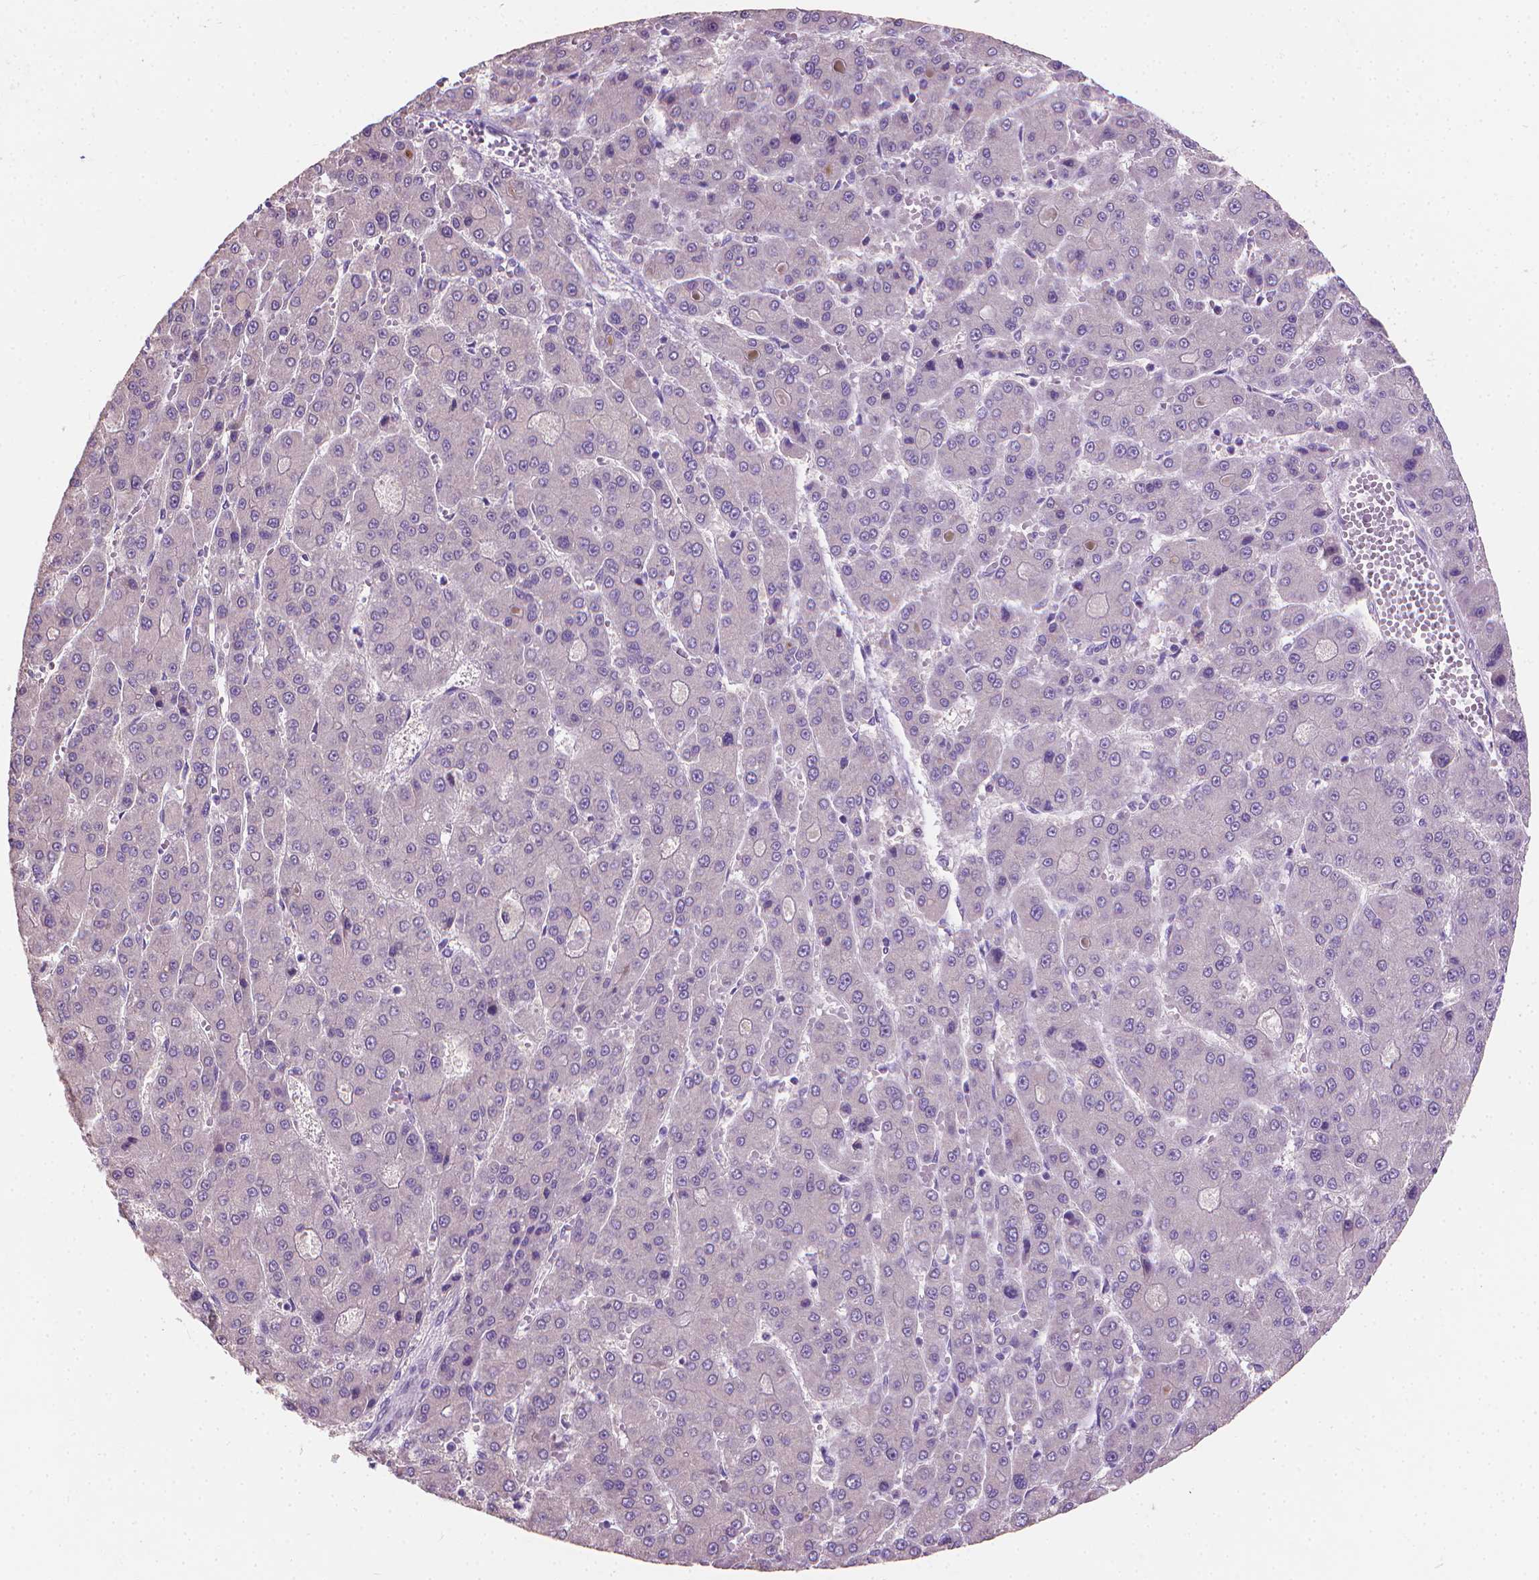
{"staining": {"intensity": "negative", "quantity": "none", "location": "none"}, "tissue": "liver cancer", "cell_type": "Tumor cells", "image_type": "cancer", "snomed": [{"axis": "morphology", "description": "Carcinoma, Hepatocellular, NOS"}, {"axis": "topography", "description": "Liver"}], "caption": "Tumor cells are negative for brown protein staining in liver hepatocellular carcinoma.", "gene": "GSDMA", "patient": {"sex": "male", "age": 70}}